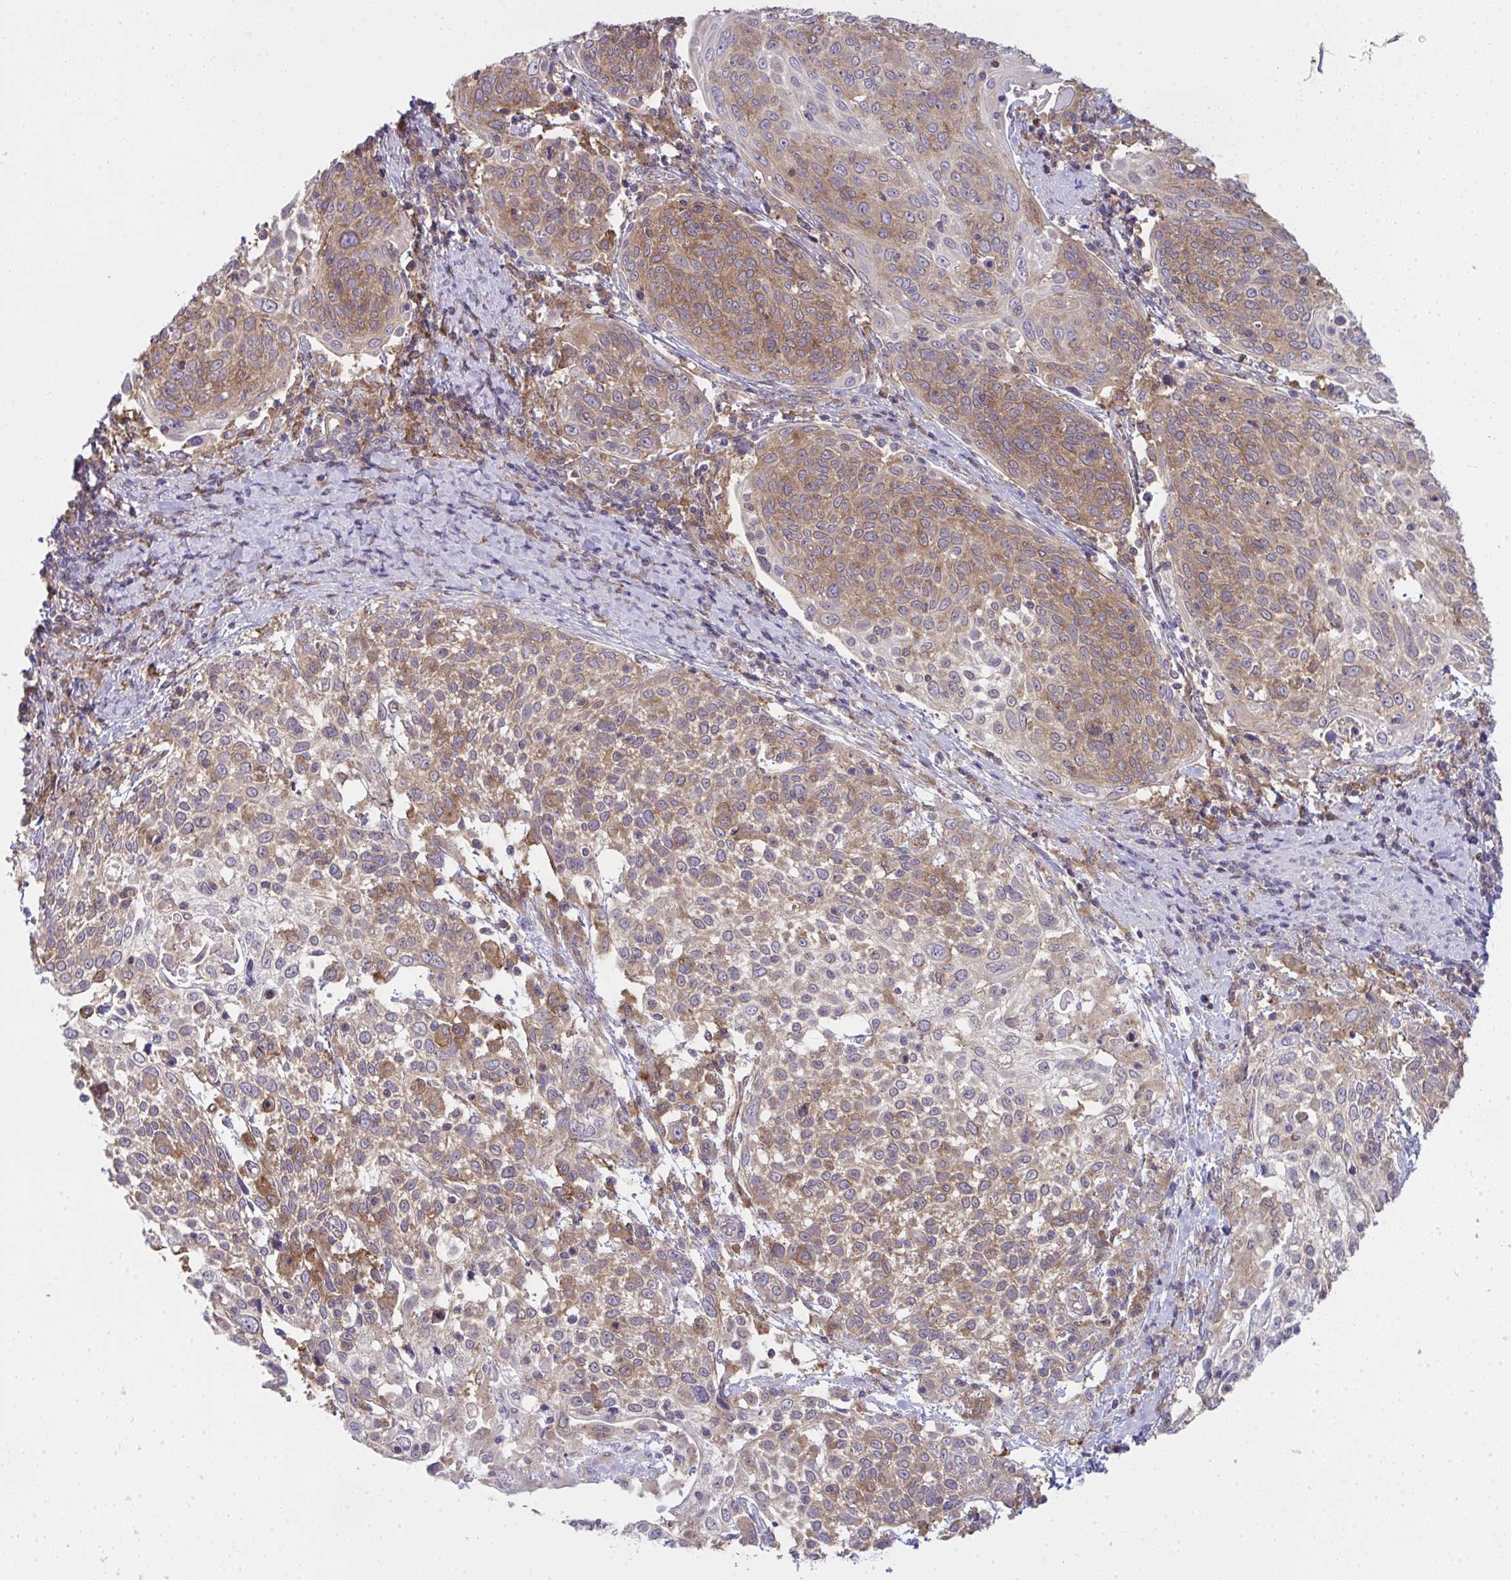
{"staining": {"intensity": "moderate", "quantity": ">75%", "location": "cytoplasmic/membranous"}, "tissue": "cervical cancer", "cell_type": "Tumor cells", "image_type": "cancer", "snomed": [{"axis": "morphology", "description": "Squamous cell carcinoma, NOS"}, {"axis": "topography", "description": "Cervix"}], "caption": "This image displays immunohistochemistry (IHC) staining of human cervical squamous cell carcinoma, with medium moderate cytoplasmic/membranous expression in approximately >75% of tumor cells.", "gene": "ALDH16A1", "patient": {"sex": "female", "age": 61}}